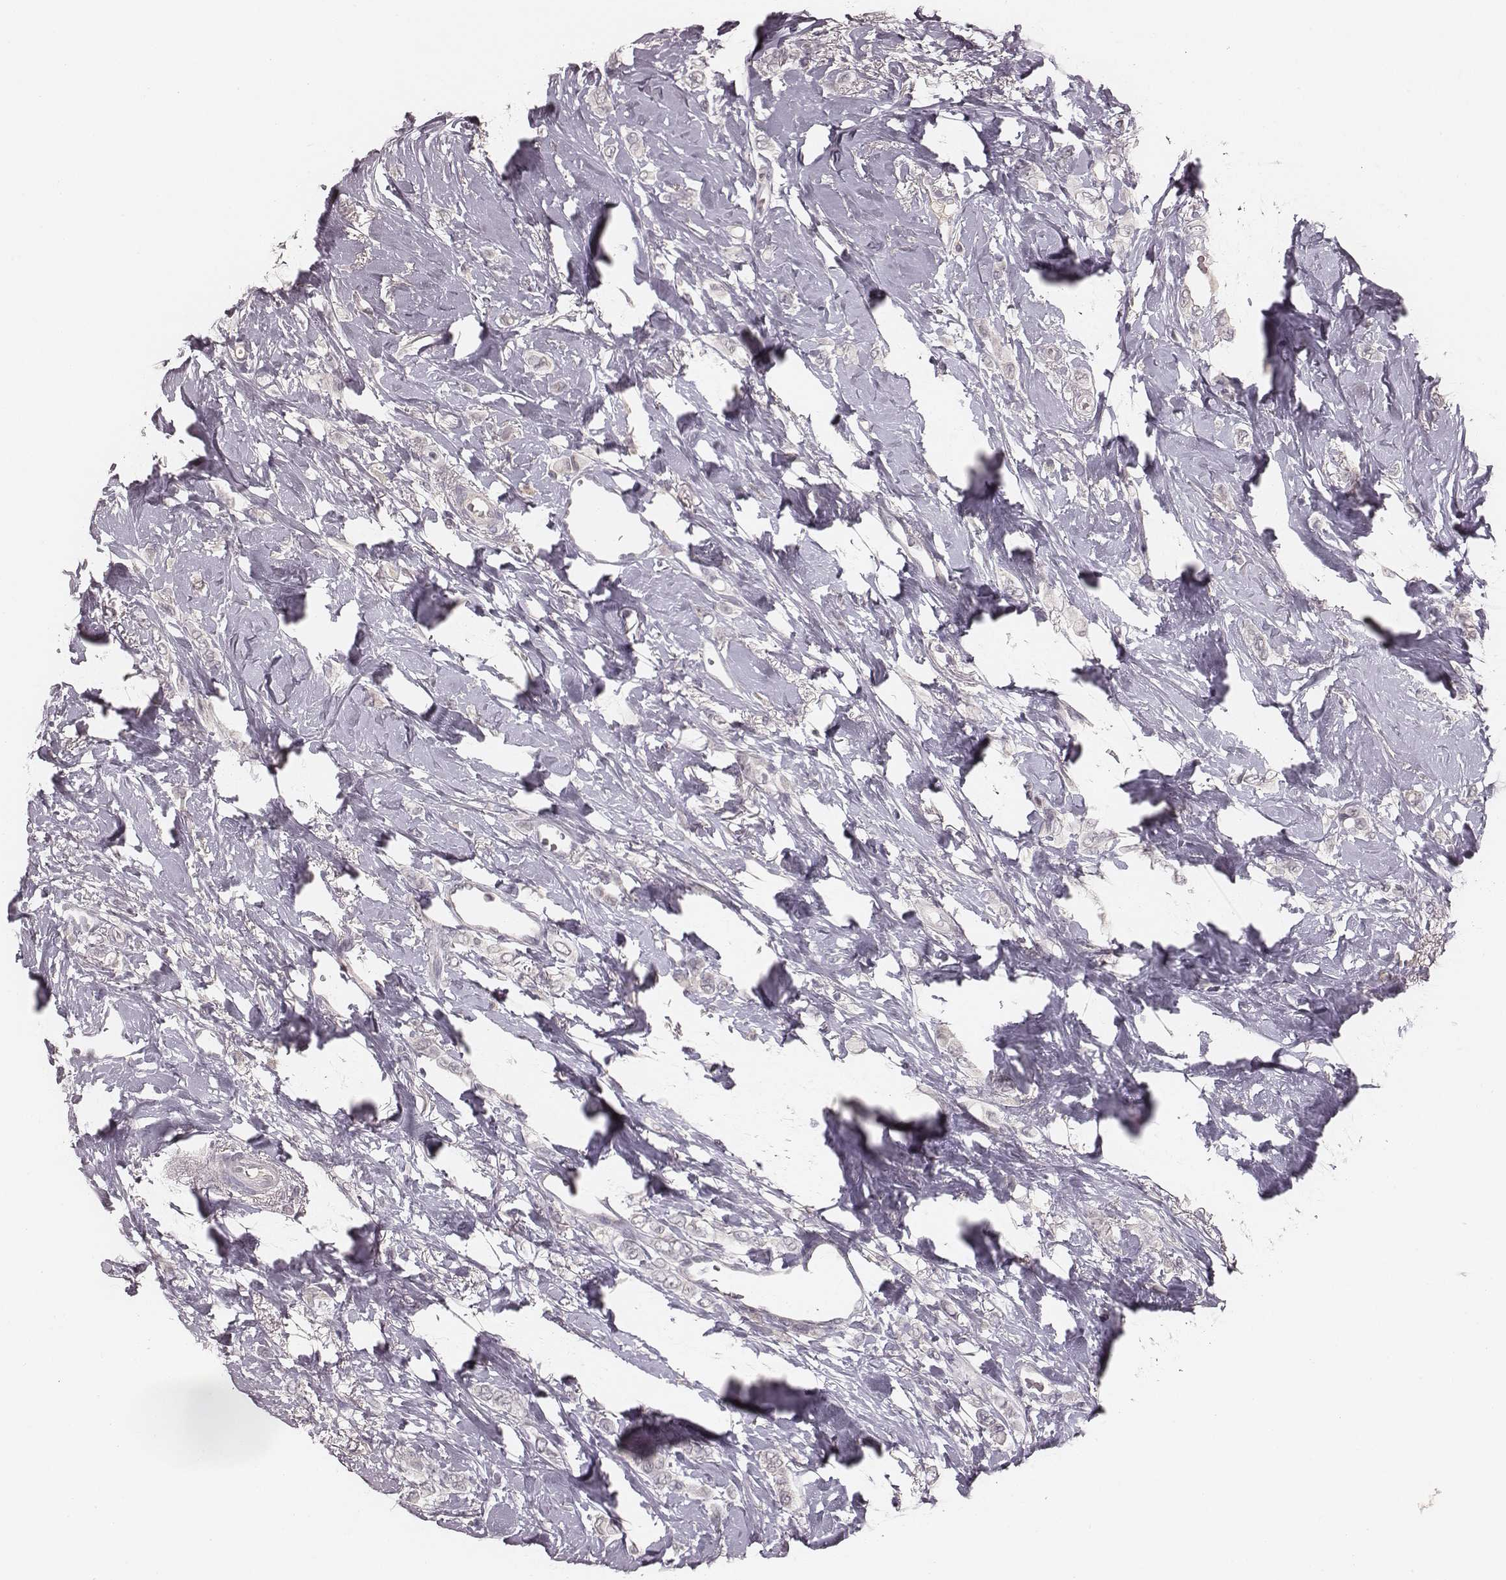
{"staining": {"intensity": "negative", "quantity": "none", "location": "none"}, "tissue": "breast cancer", "cell_type": "Tumor cells", "image_type": "cancer", "snomed": [{"axis": "morphology", "description": "Lobular carcinoma"}, {"axis": "topography", "description": "Breast"}], "caption": "High magnification brightfield microscopy of breast lobular carcinoma stained with DAB (3,3'-diaminobenzidine) (brown) and counterstained with hematoxylin (blue): tumor cells show no significant positivity. The staining is performed using DAB (3,3'-diaminobenzidine) brown chromogen with nuclei counter-stained in using hematoxylin.", "gene": "LY6K", "patient": {"sex": "female", "age": 66}}